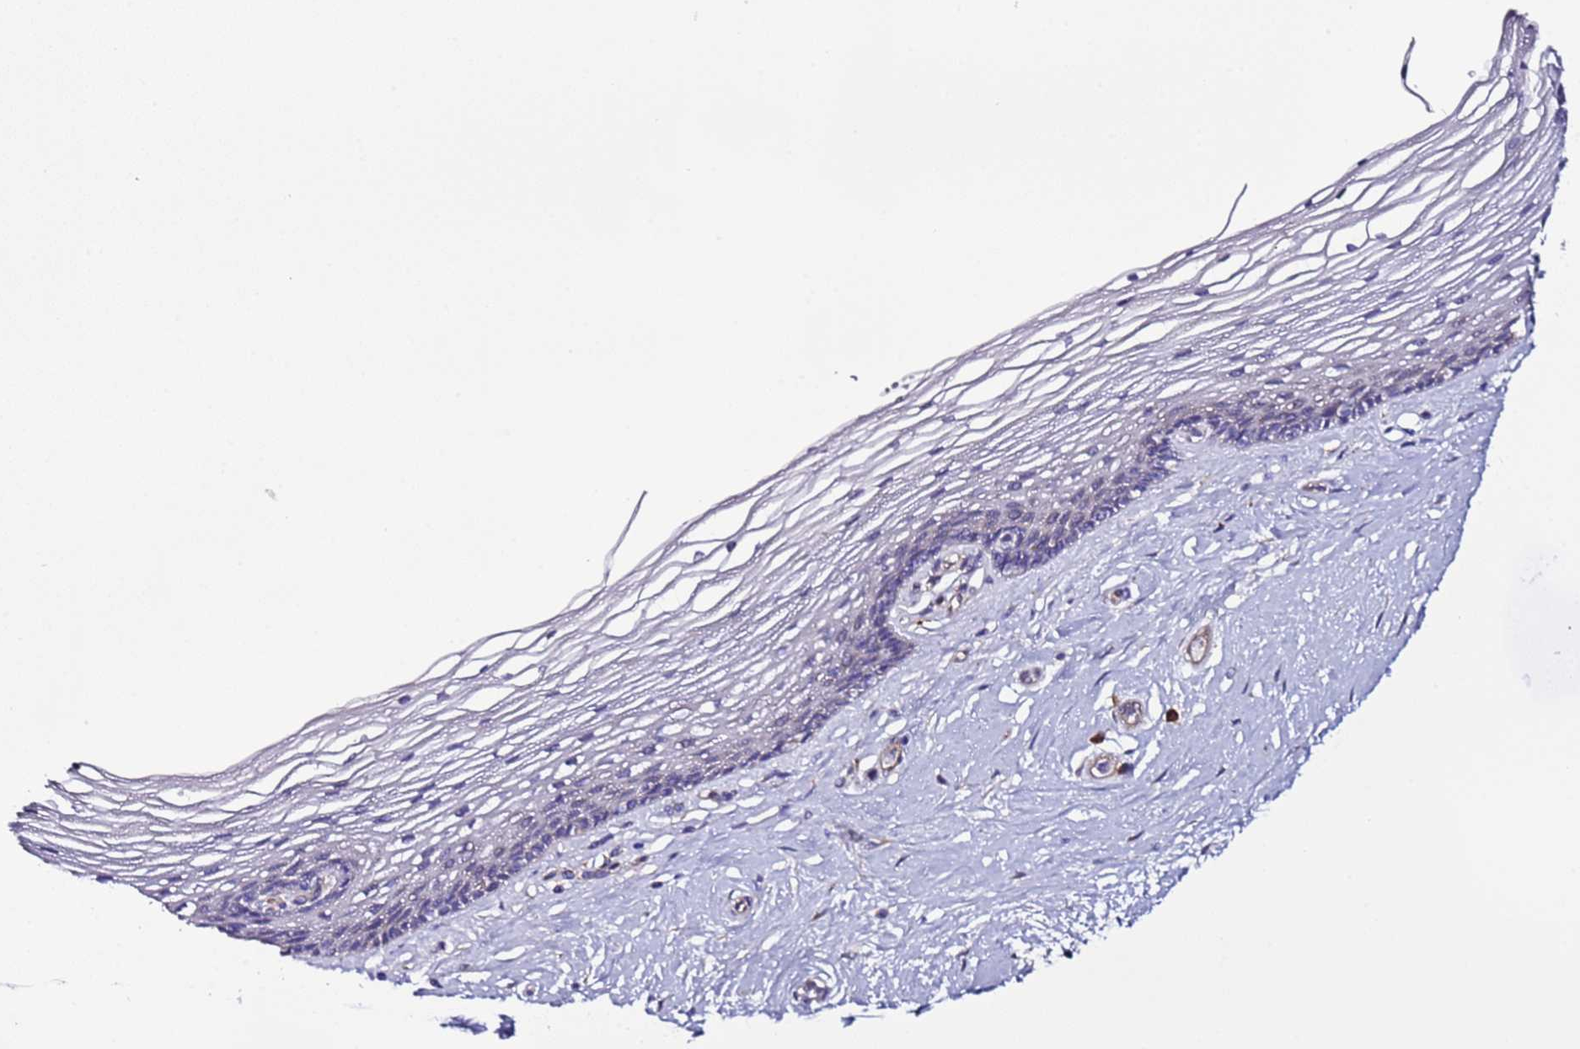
{"staining": {"intensity": "negative", "quantity": "none", "location": "none"}, "tissue": "vagina", "cell_type": "Squamous epithelial cells", "image_type": "normal", "snomed": [{"axis": "morphology", "description": "Normal tissue, NOS"}, {"axis": "topography", "description": "Vagina"}], "caption": "An immunohistochemistry (IHC) image of benign vagina is shown. There is no staining in squamous epithelial cells of vagina. Brightfield microscopy of immunohistochemistry (IHC) stained with DAB (brown) and hematoxylin (blue), captured at high magnification.", "gene": "SPCS1", "patient": {"sex": "female", "age": 46}}